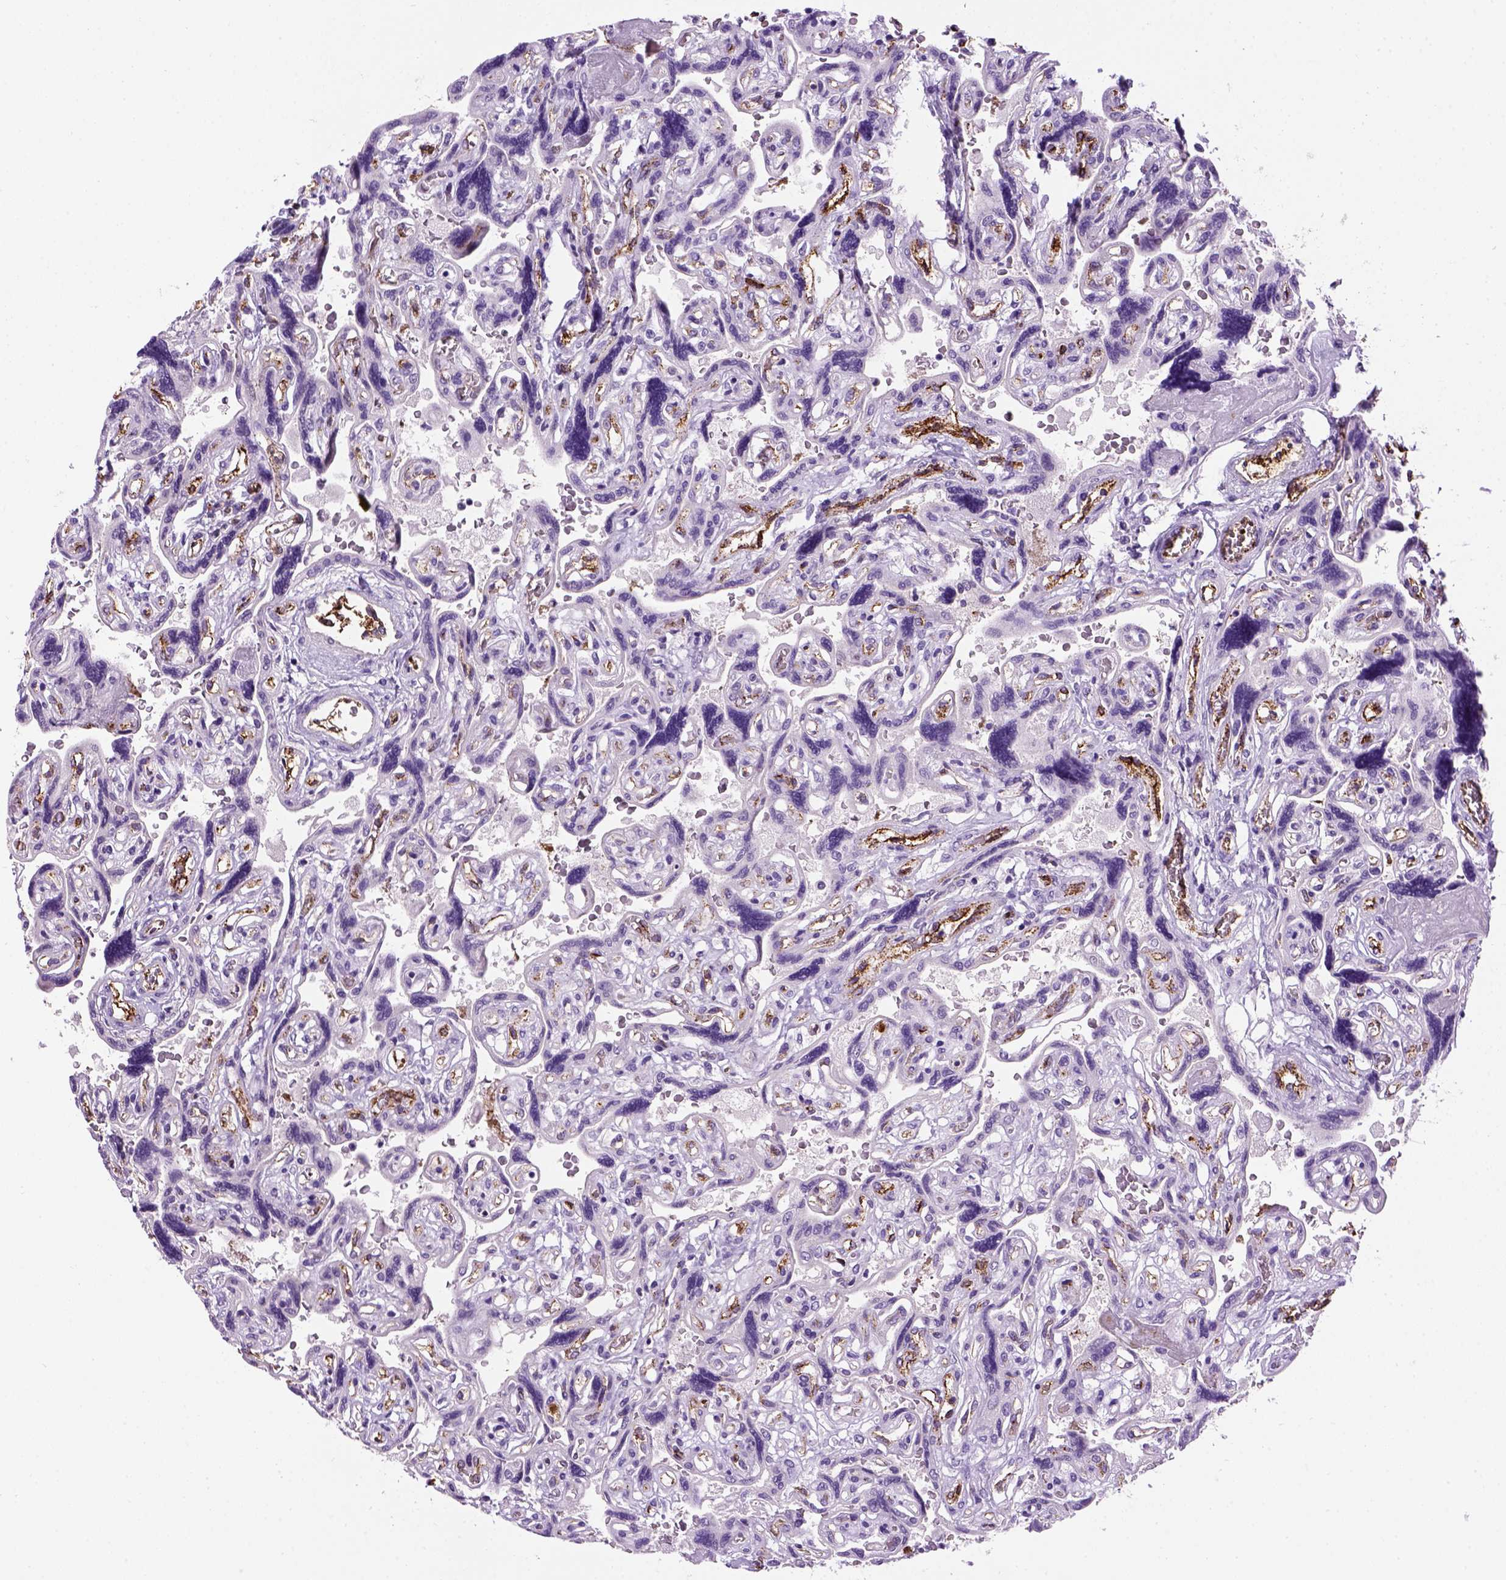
{"staining": {"intensity": "negative", "quantity": "none", "location": "none"}, "tissue": "placenta", "cell_type": "Decidual cells", "image_type": "normal", "snomed": [{"axis": "morphology", "description": "Normal tissue, NOS"}, {"axis": "topography", "description": "Placenta"}], "caption": "An immunohistochemistry (IHC) photomicrograph of normal placenta is shown. There is no staining in decidual cells of placenta.", "gene": "VWF", "patient": {"sex": "female", "age": 32}}